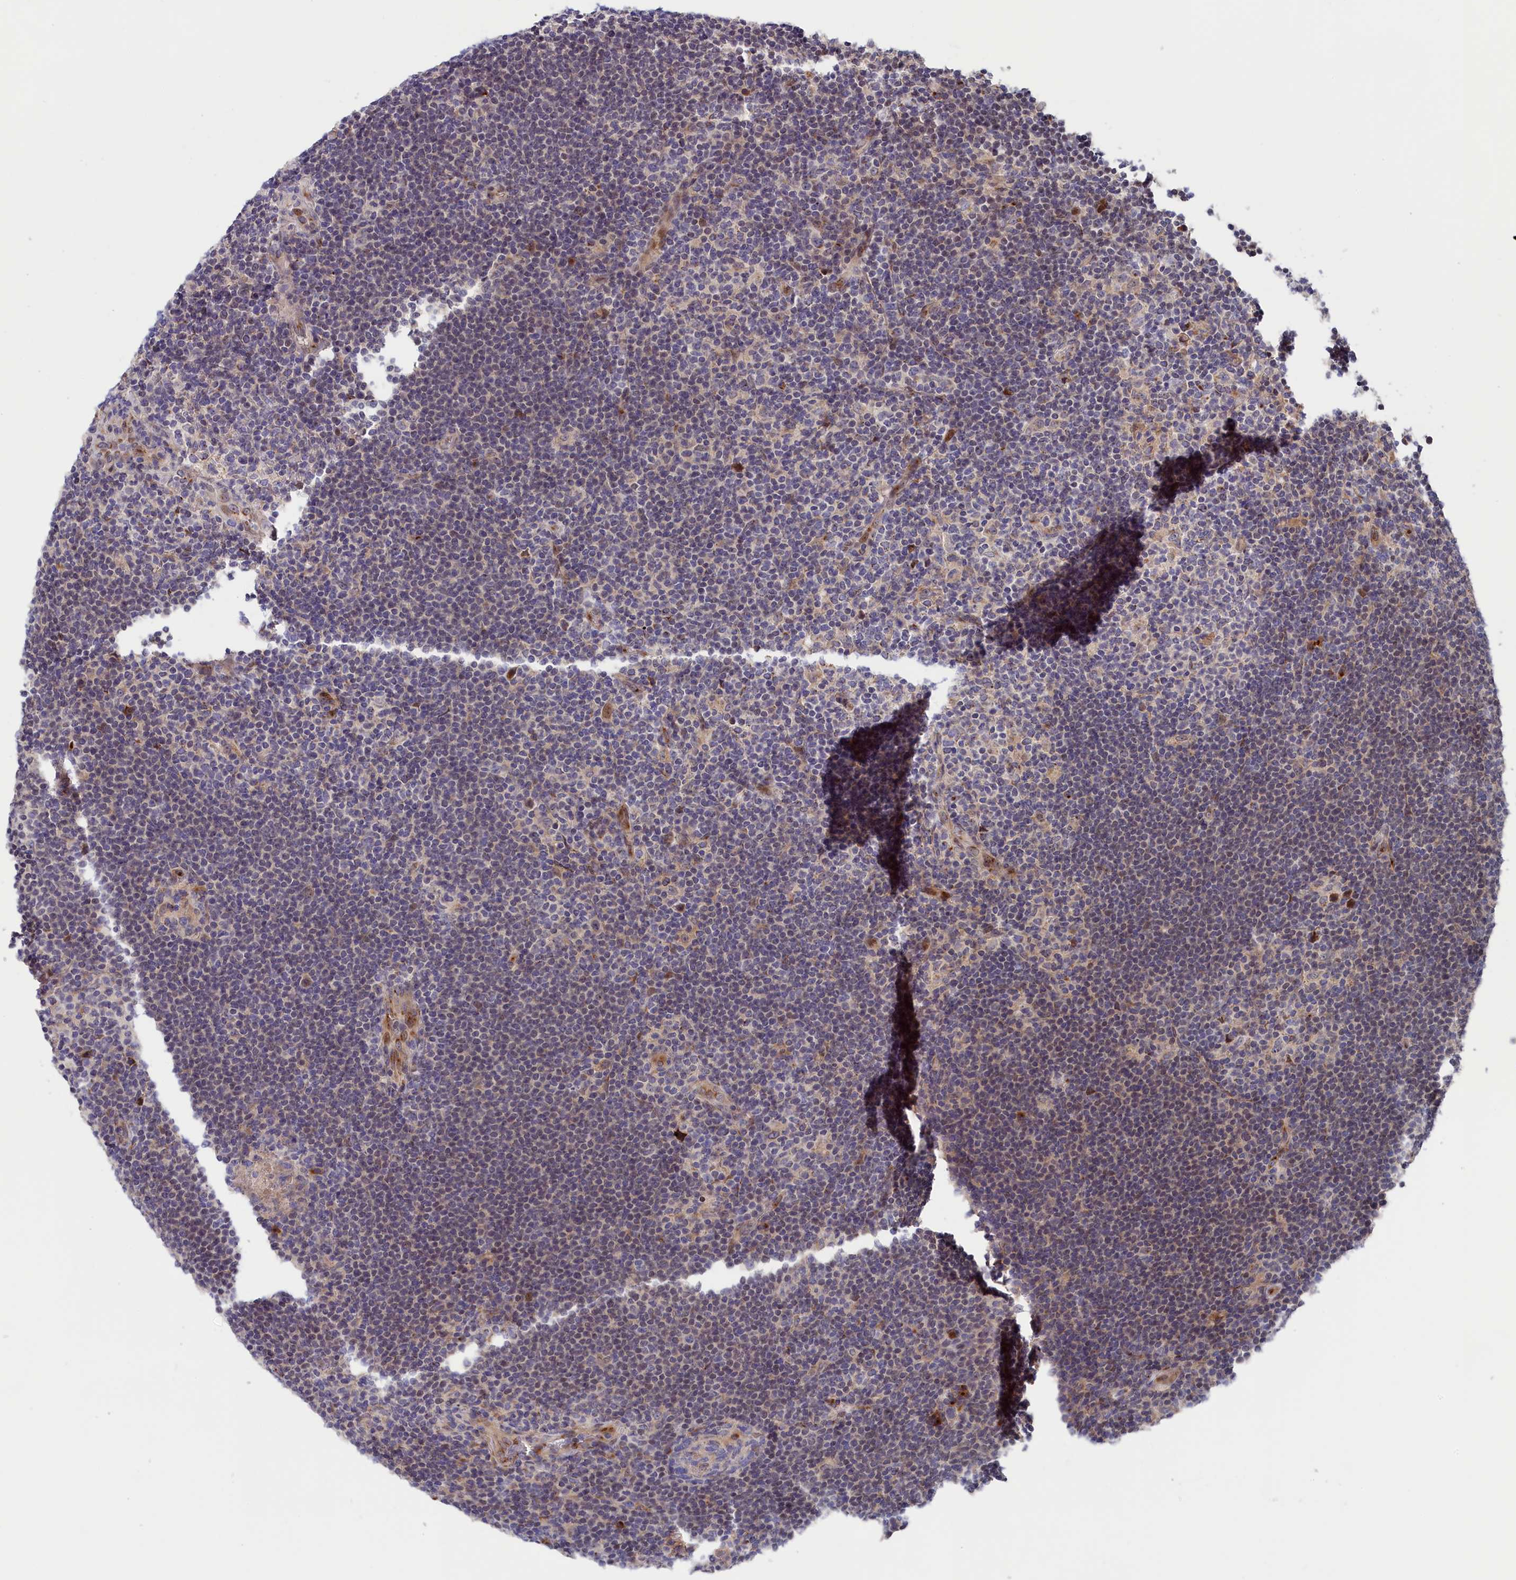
{"staining": {"intensity": "negative", "quantity": "none", "location": "none"}, "tissue": "lymphoma", "cell_type": "Tumor cells", "image_type": "cancer", "snomed": [{"axis": "morphology", "description": "Hodgkin's disease, NOS"}, {"axis": "topography", "description": "Lymph node"}], "caption": "This photomicrograph is of Hodgkin's disease stained with IHC to label a protein in brown with the nuclei are counter-stained blue. There is no staining in tumor cells.", "gene": "CHST12", "patient": {"sex": "female", "age": 57}}